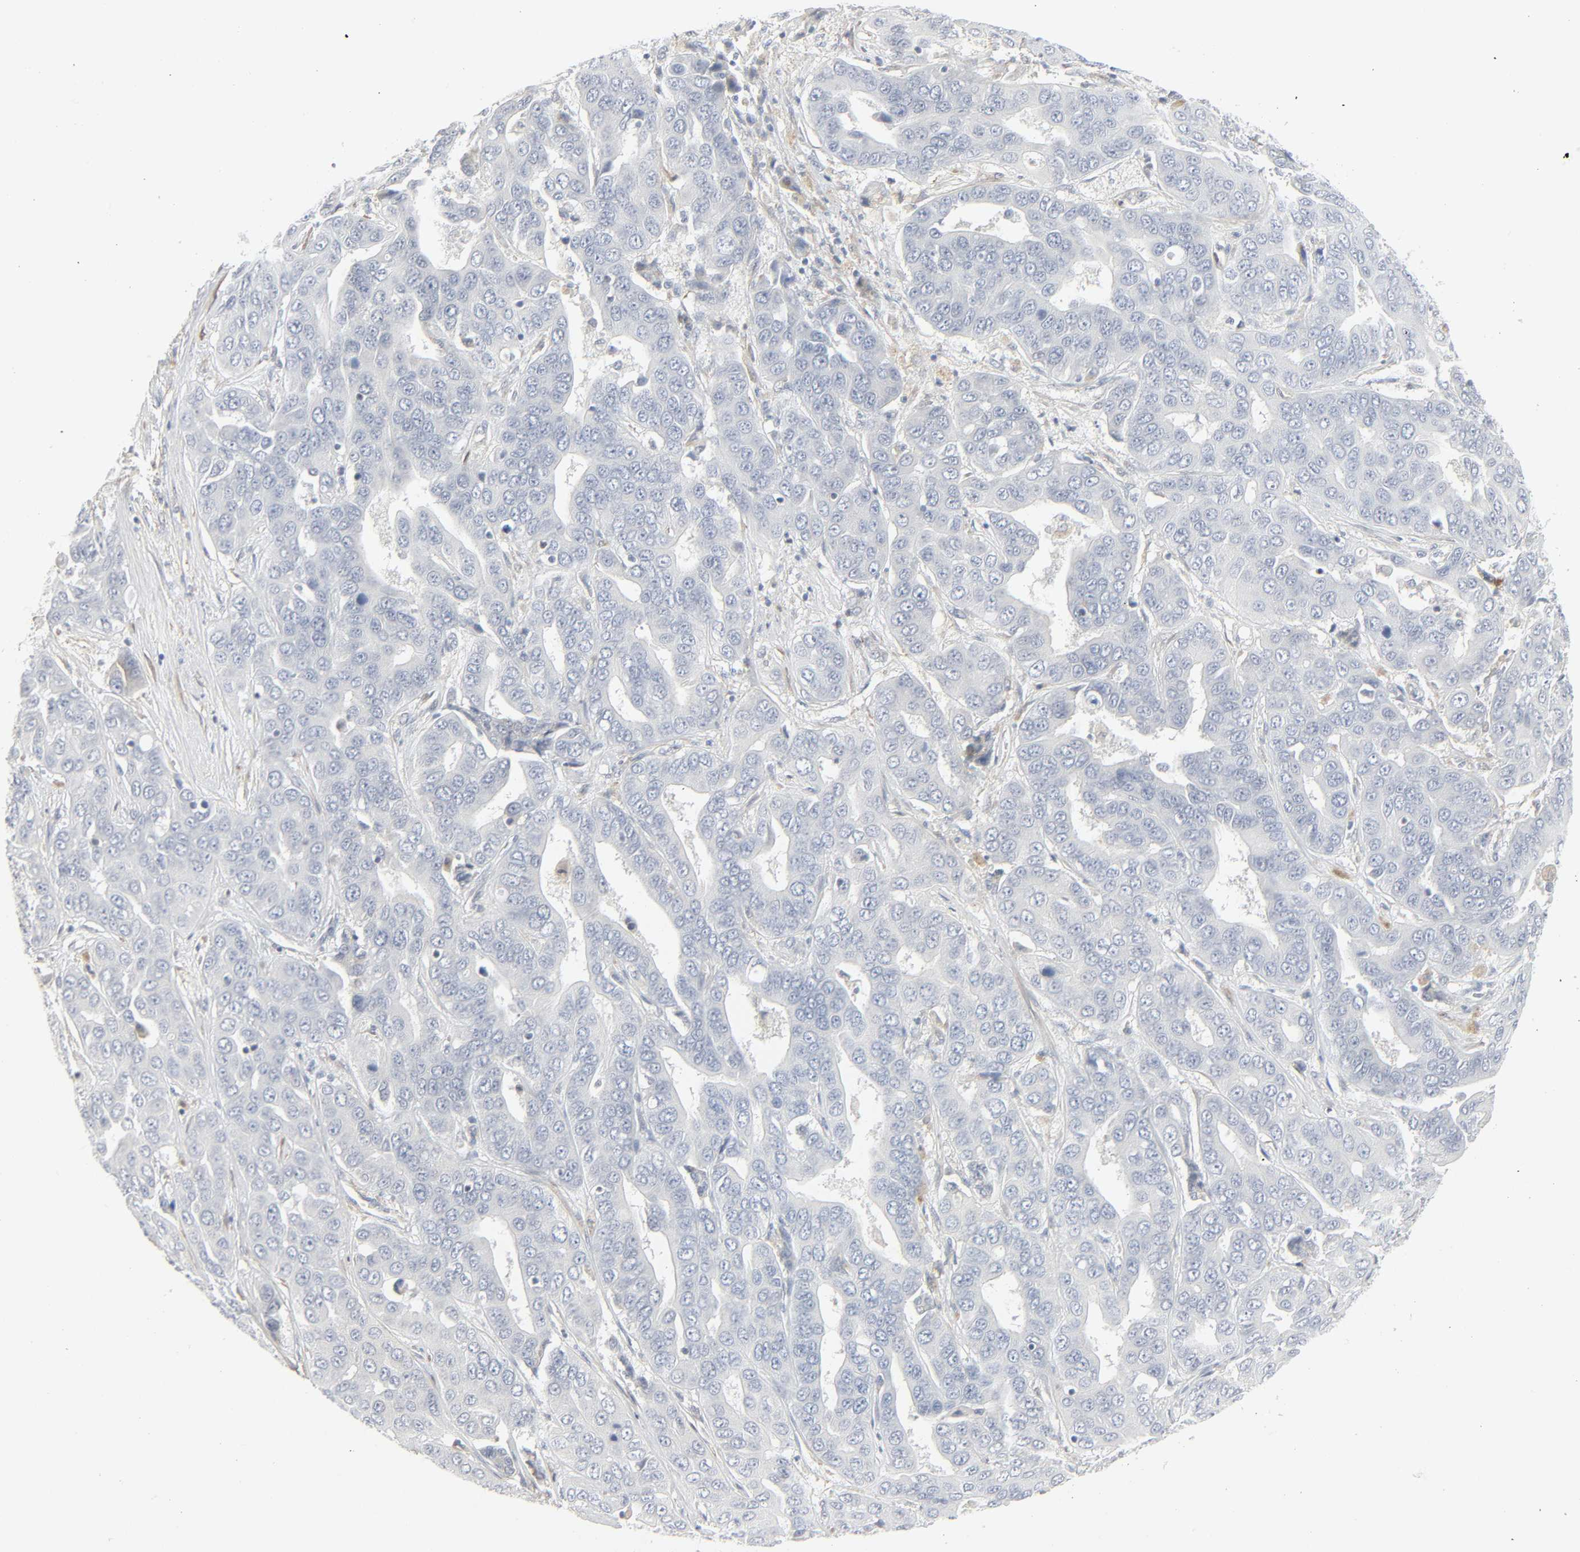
{"staining": {"intensity": "negative", "quantity": "none", "location": "none"}, "tissue": "liver cancer", "cell_type": "Tumor cells", "image_type": "cancer", "snomed": [{"axis": "morphology", "description": "Cholangiocarcinoma"}, {"axis": "topography", "description": "Liver"}], "caption": "Immunohistochemistry (IHC) micrograph of neoplastic tissue: liver cancer (cholangiocarcinoma) stained with DAB displays no significant protein expression in tumor cells.", "gene": "ZBTB16", "patient": {"sex": "female", "age": 52}}